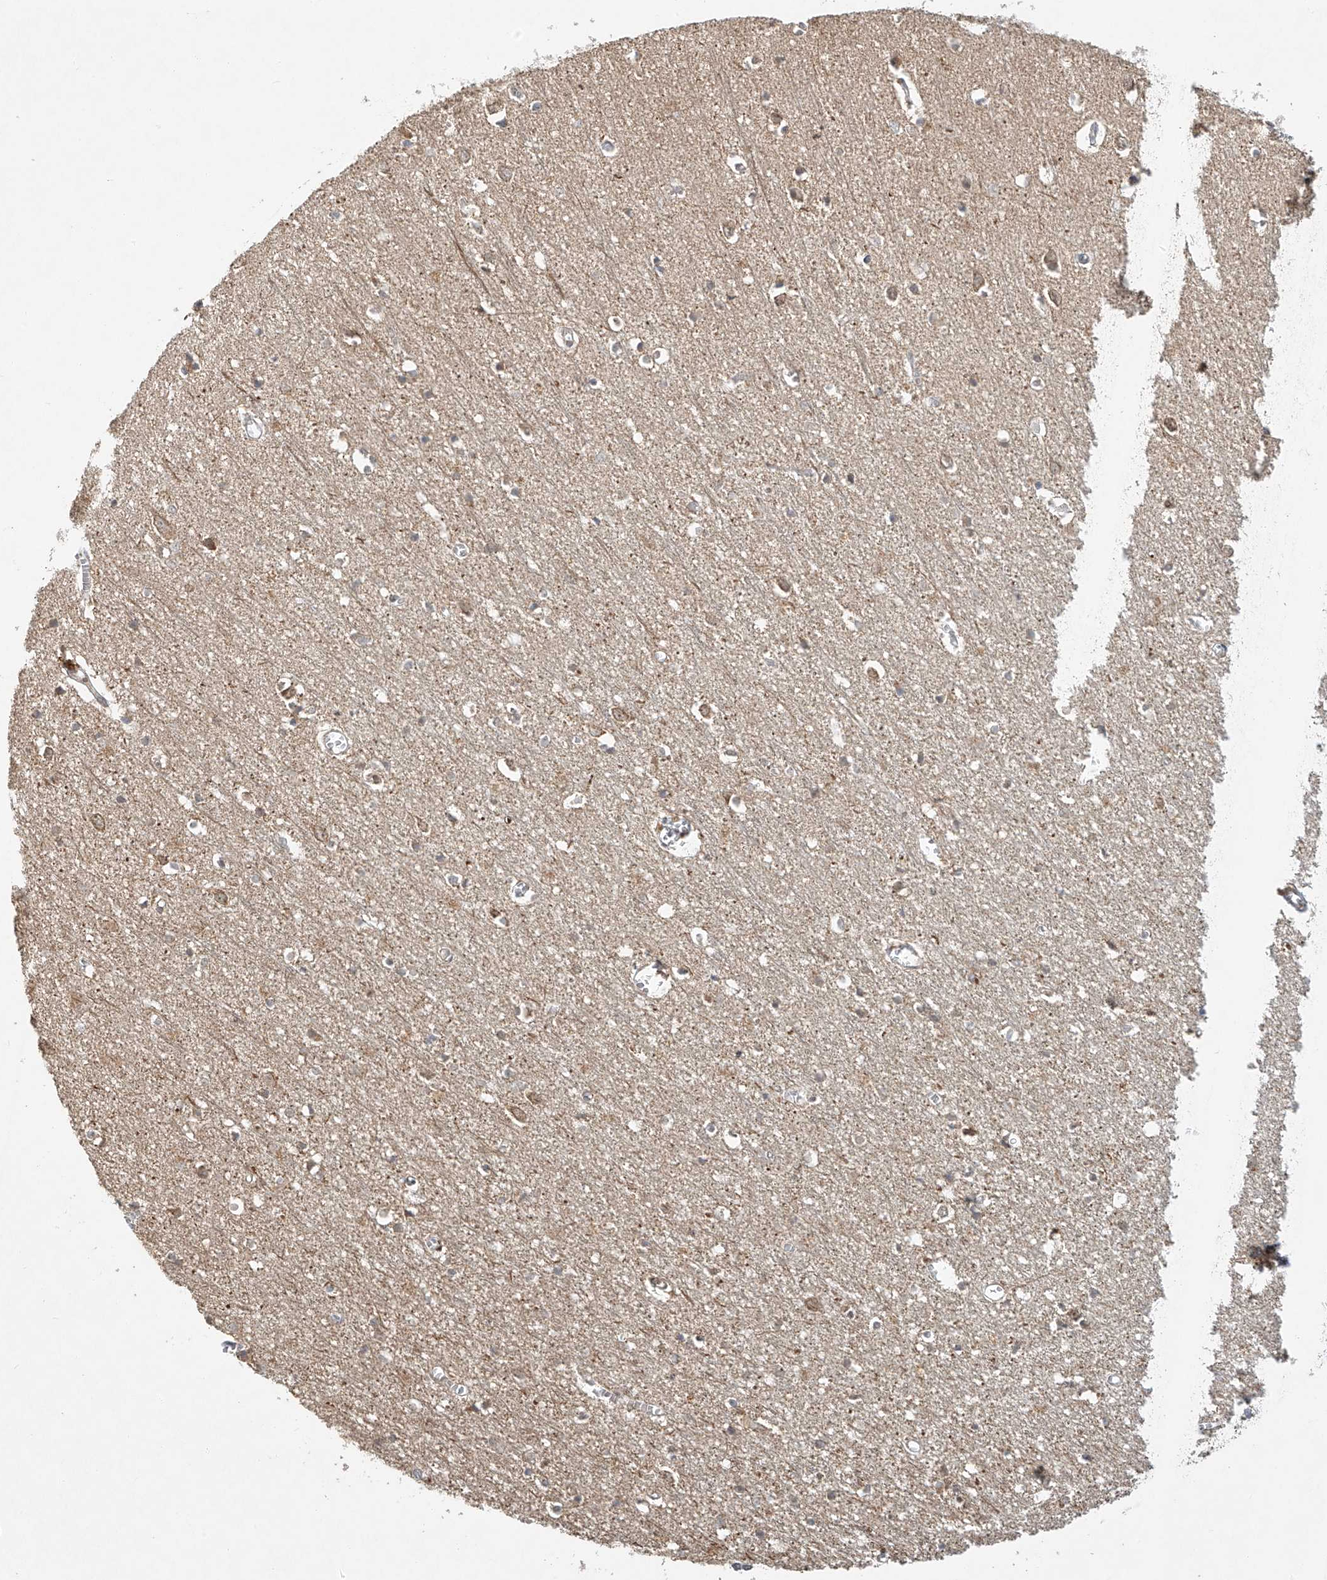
{"staining": {"intensity": "negative", "quantity": "none", "location": "none"}, "tissue": "cerebral cortex", "cell_type": "Endothelial cells", "image_type": "normal", "snomed": [{"axis": "morphology", "description": "Normal tissue, NOS"}, {"axis": "topography", "description": "Cerebral cortex"}], "caption": "Immunohistochemistry of benign cerebral cortex reveals no staining in endothelial cells. Nuclei are stained in blue.", "gene": "SYTL3", "patient": {"sex": "female", "age": 64}}